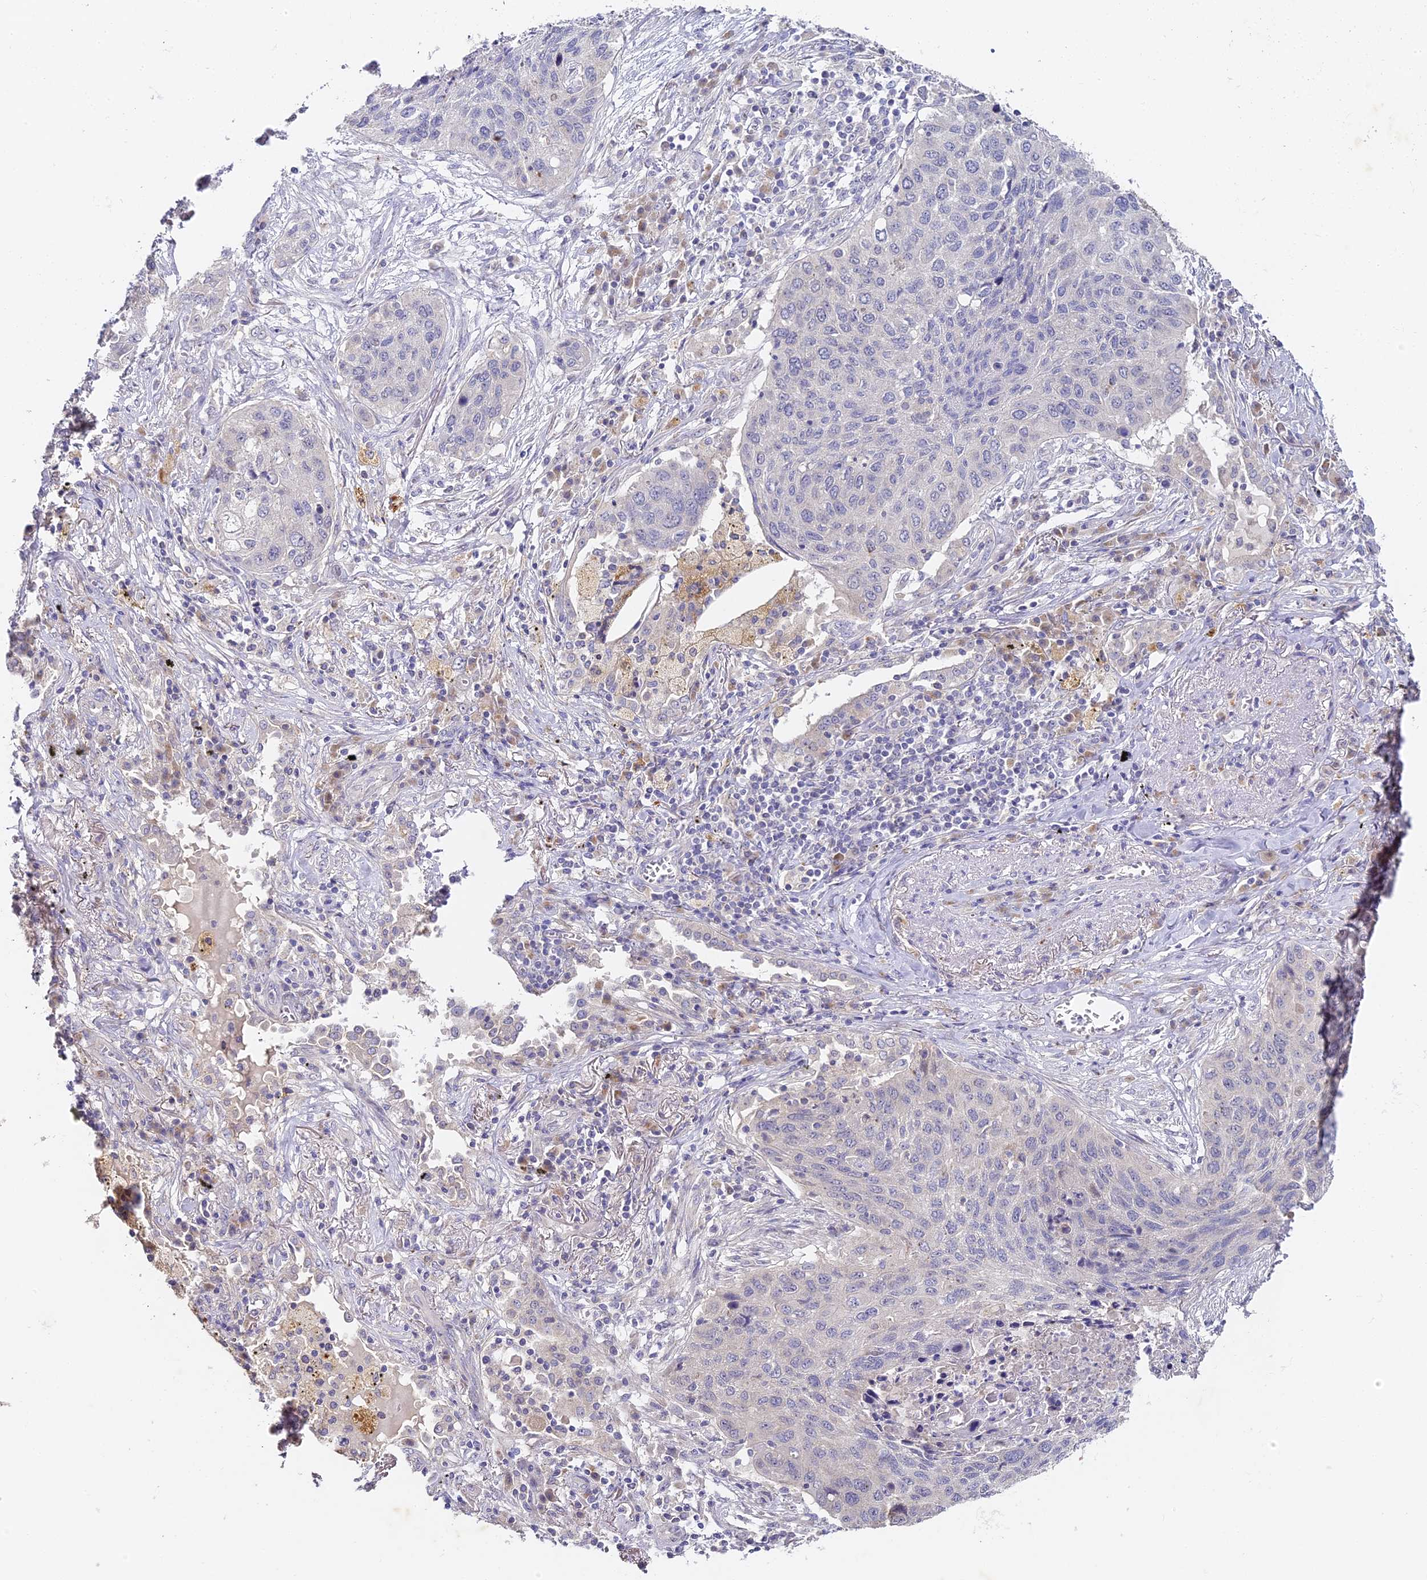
{"staining": {"intensity": "negative", "quantity": "none", "location": "none"}, "tissue": "lung cancer", "cell_type": "Tumor cells", "image_type": "cancer", "snomed": [{"axis": "morphology", "description": "Squamous cell carcinoma, NOS"}, {"axis": "topography", "description": "Lung"}], "caption": "A histopathology image of human lung squamous cell carcinoma is negative for staining in tumor cells.", "gene": "DONSON", "patient": {"sex": "female", "age": 63}}